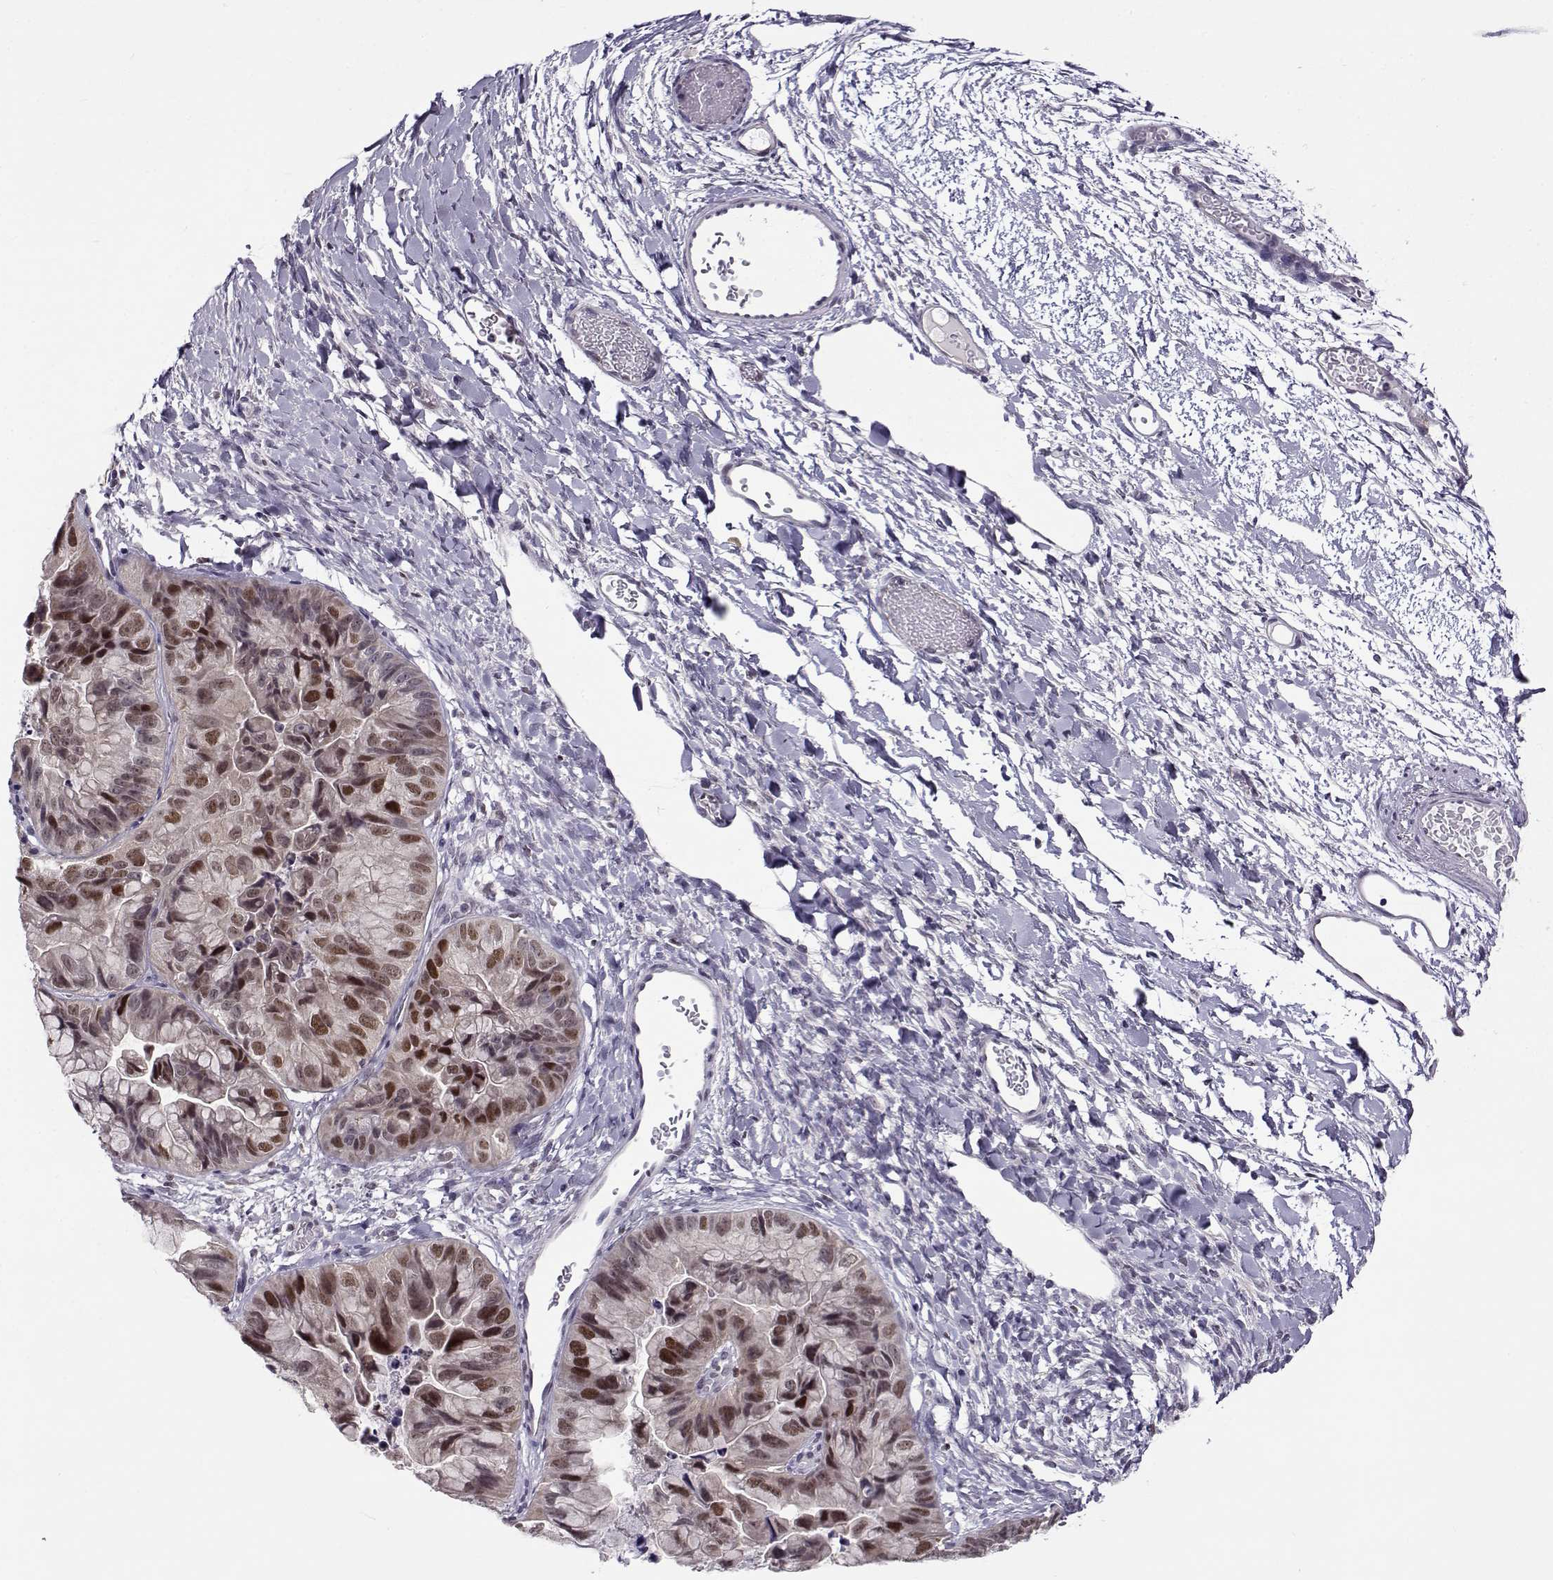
{"staining": {"intensity": "strong", "quantity": "<25%", "location": "nuclear"}, "tissue": "ovarian cancer", "cell_type": "Tumor cells", "image_type": "cancer", "snomed": [{"axis": "morphology", "description": "Cystadenocarcinoma, mucinous, NOS"}, {"axis": "topography", "description": "Ovary"}], "caption": "A histopathology image of human ovarian cancer stained for a protein reveals strong nuclear brown staining in tumor cells. (Stains: DAB (3,3'-diaminobenzidine) in brown, nuclei in blue, Microscopy: brightfield microscopy at high magnification).", "gene": "BACH1", "patient": {"sex": "female", "age": 76}}